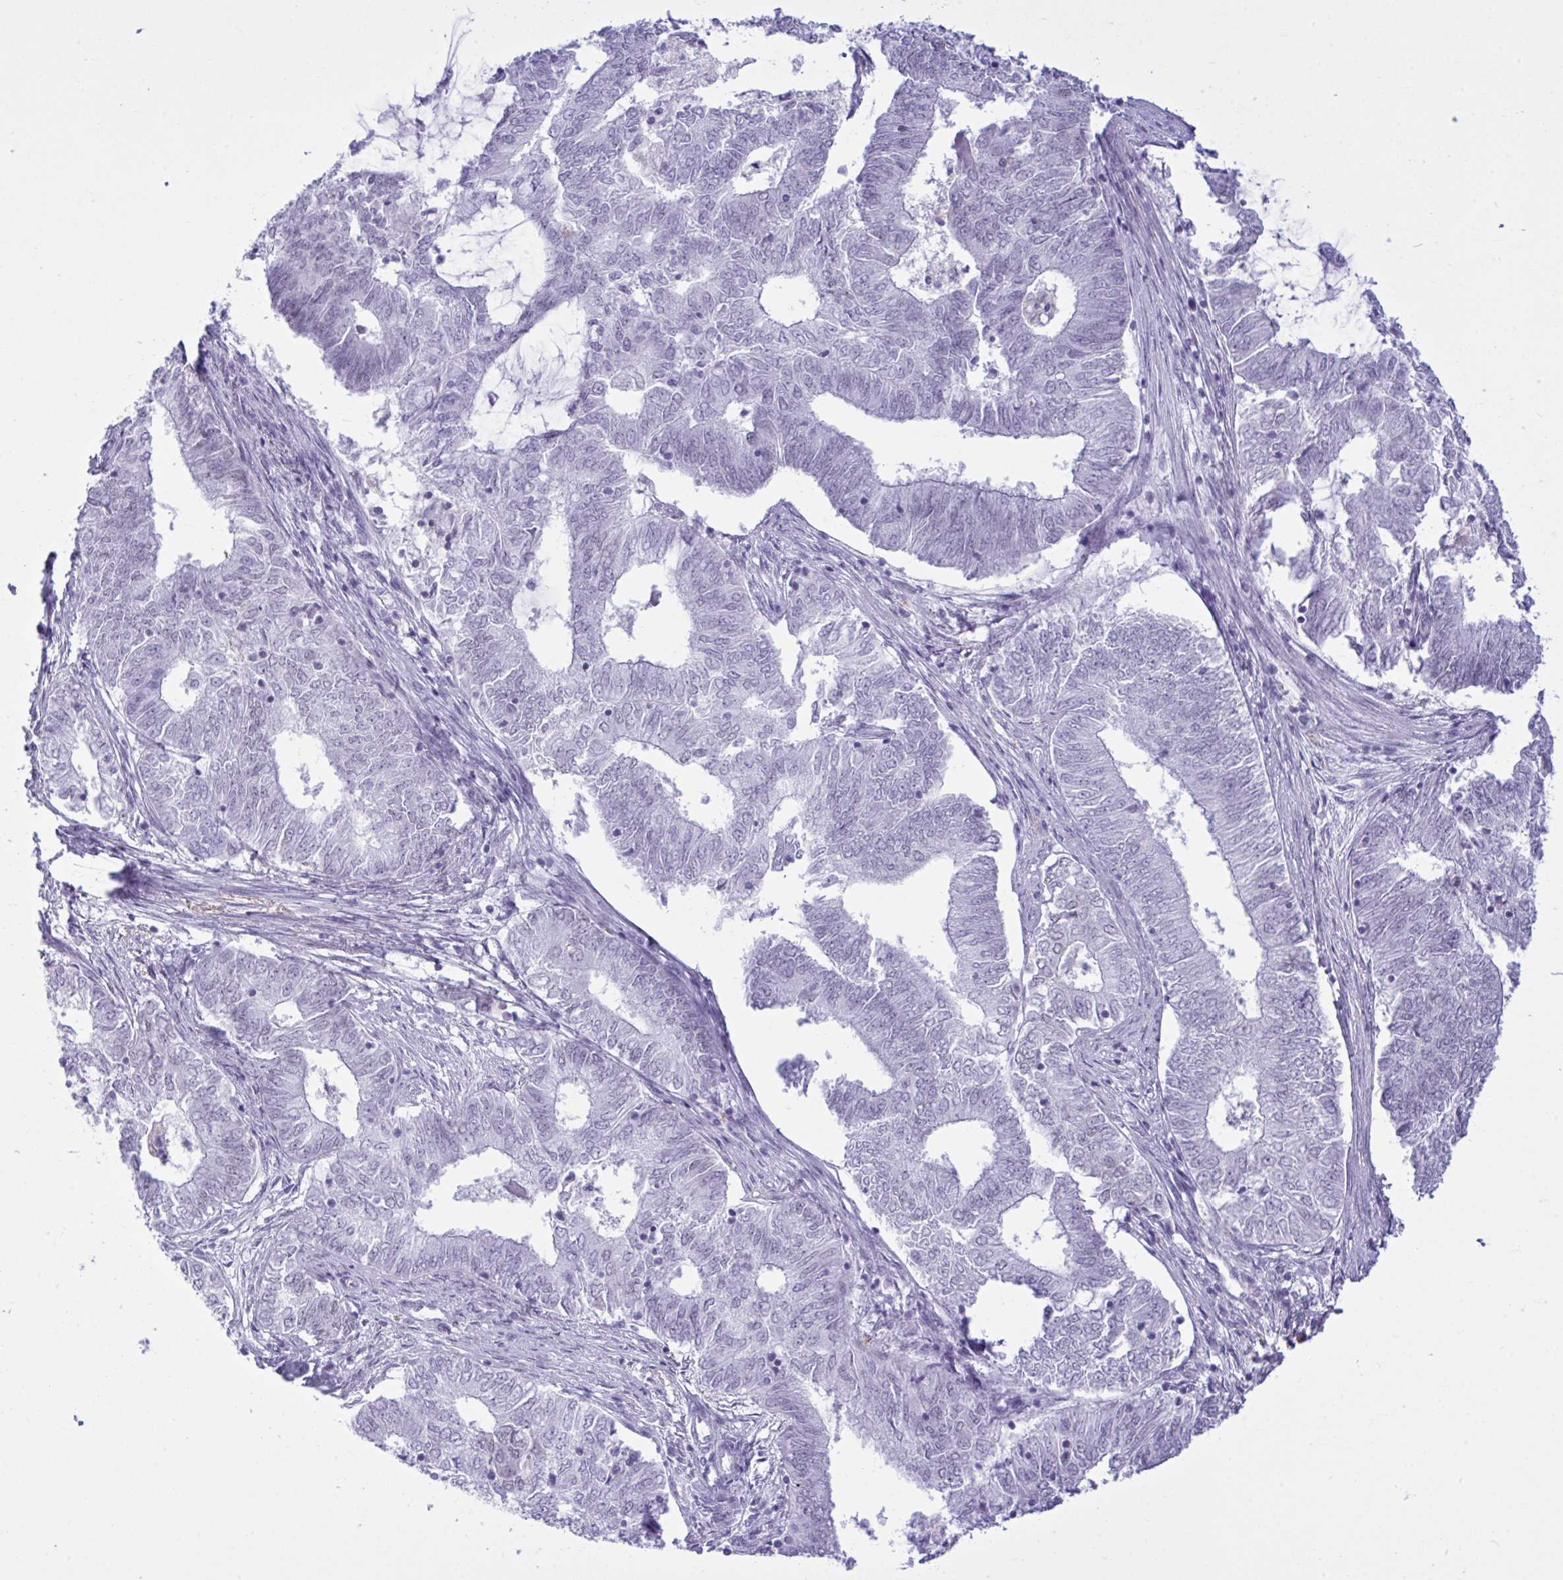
{"staining": {"intensity": "negative", "quantity": "none", "location": "none"}, "tissue": "endometrial cancer", "cell_type": "Tumor cells", "image_type": "cancer", "snomed": [{"axis": "morphology", "description": "Adenocarcinoma, NOS"}, {"axis": "topography", "description": "Endometrium"}], "caption": "Endometrial cancer was stained to show a protein in brown. There is no significant positivity in tumor cells.", "gene": "ELN", "patient": {"sex": "female", "age": 62}}